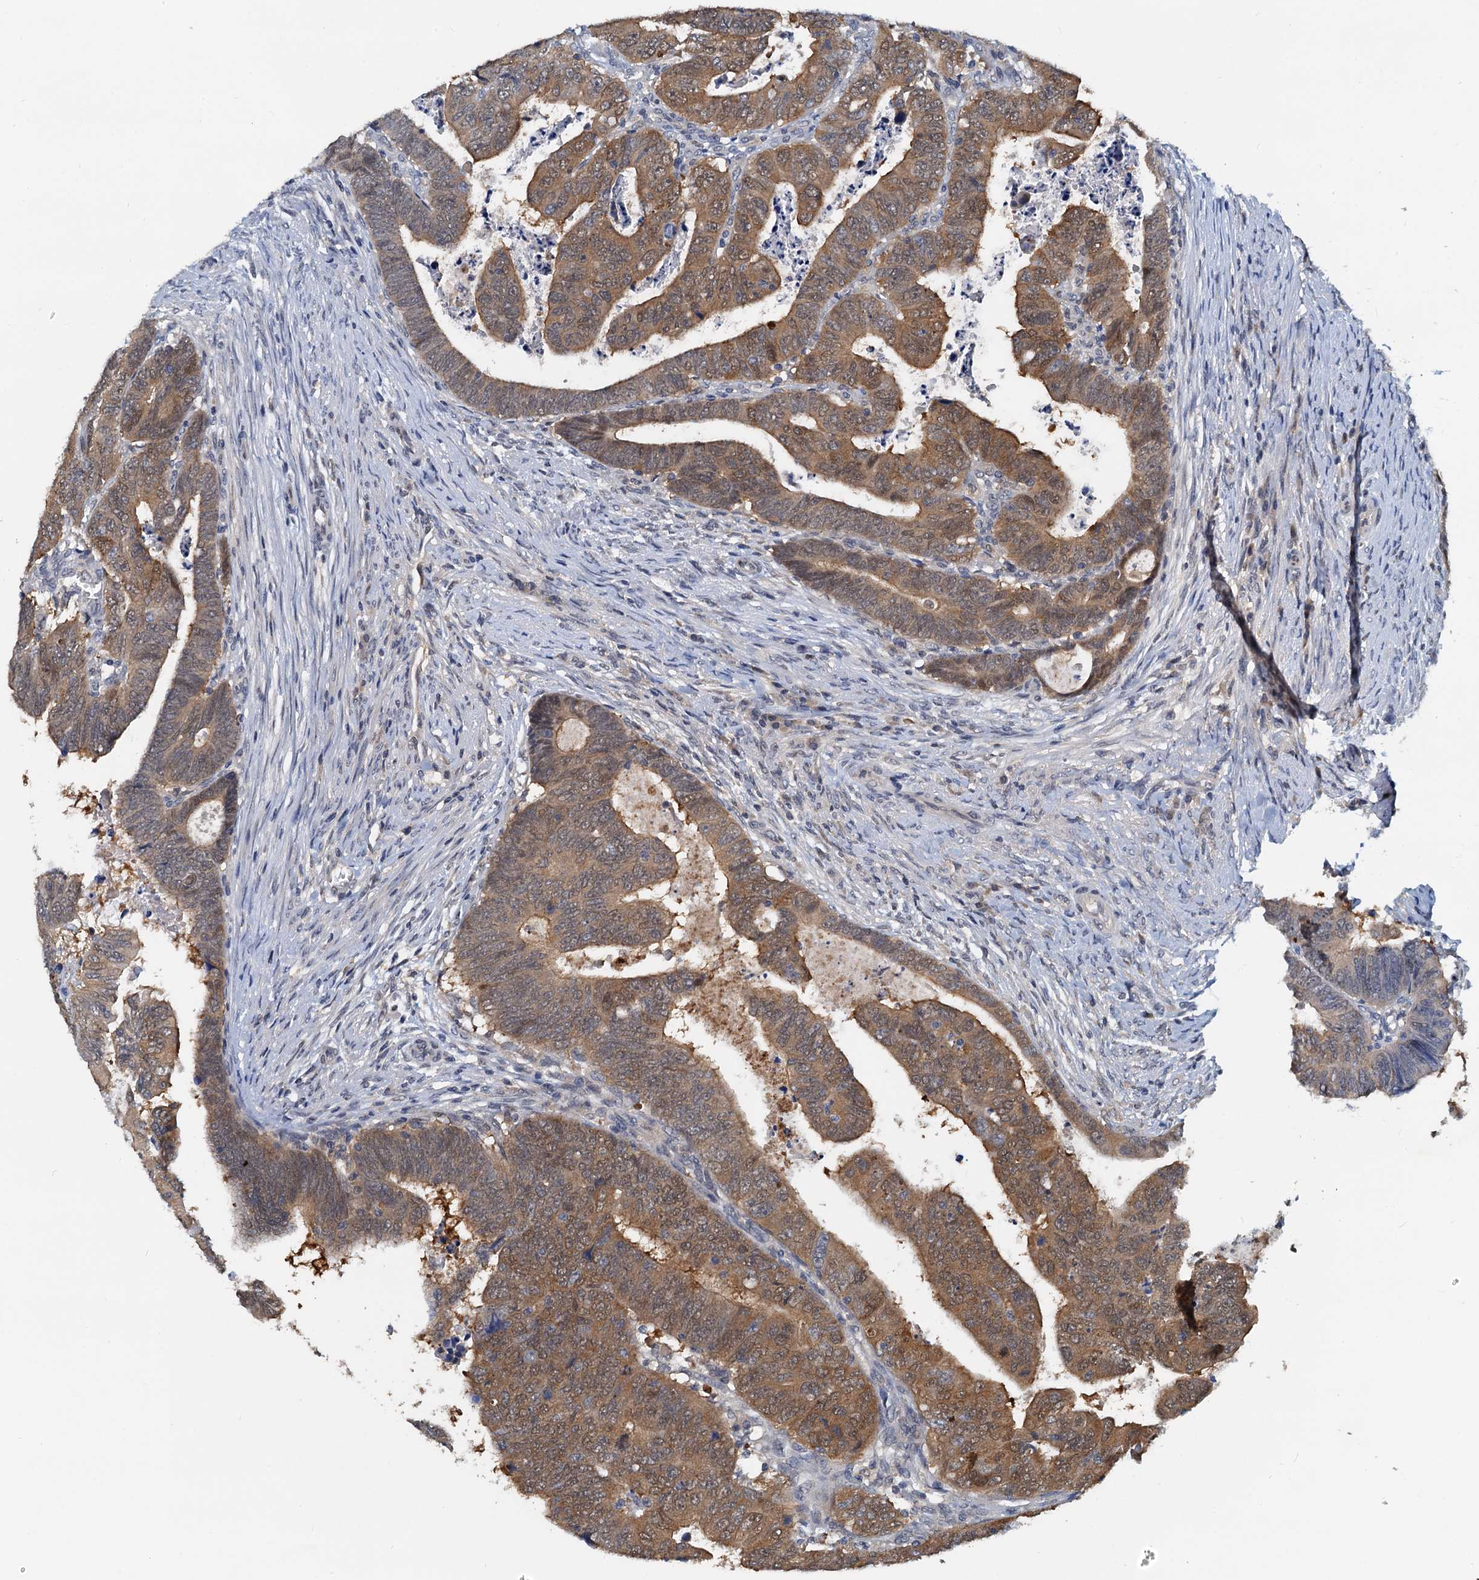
{"staining": {"intensity": "moderate", "quantity": ">75%", "location": "cytoplasmic/membranous,nuclear"}, "tissue": "colorectal cancer", "cell_type": "Tumor cells", "image_type": "cancer", "snomed": [{"axis": "morphology", "description": "Normal tissue, NOS"}, {"axis": "morphology", "description": "Adenocarcinoma, NOS"}, {"axis": "topography", "description": "Rectum"}], "caption": "A brown stain shows moderate cytoplasmic/membranous and nuclear expression of a protein in human colorectal adenocarcinoma tumor cells. (IHC, brightfield microscopy, high magnification).", "gene": "PTGES3", "patient": {"sex": "female", "age": 65}}